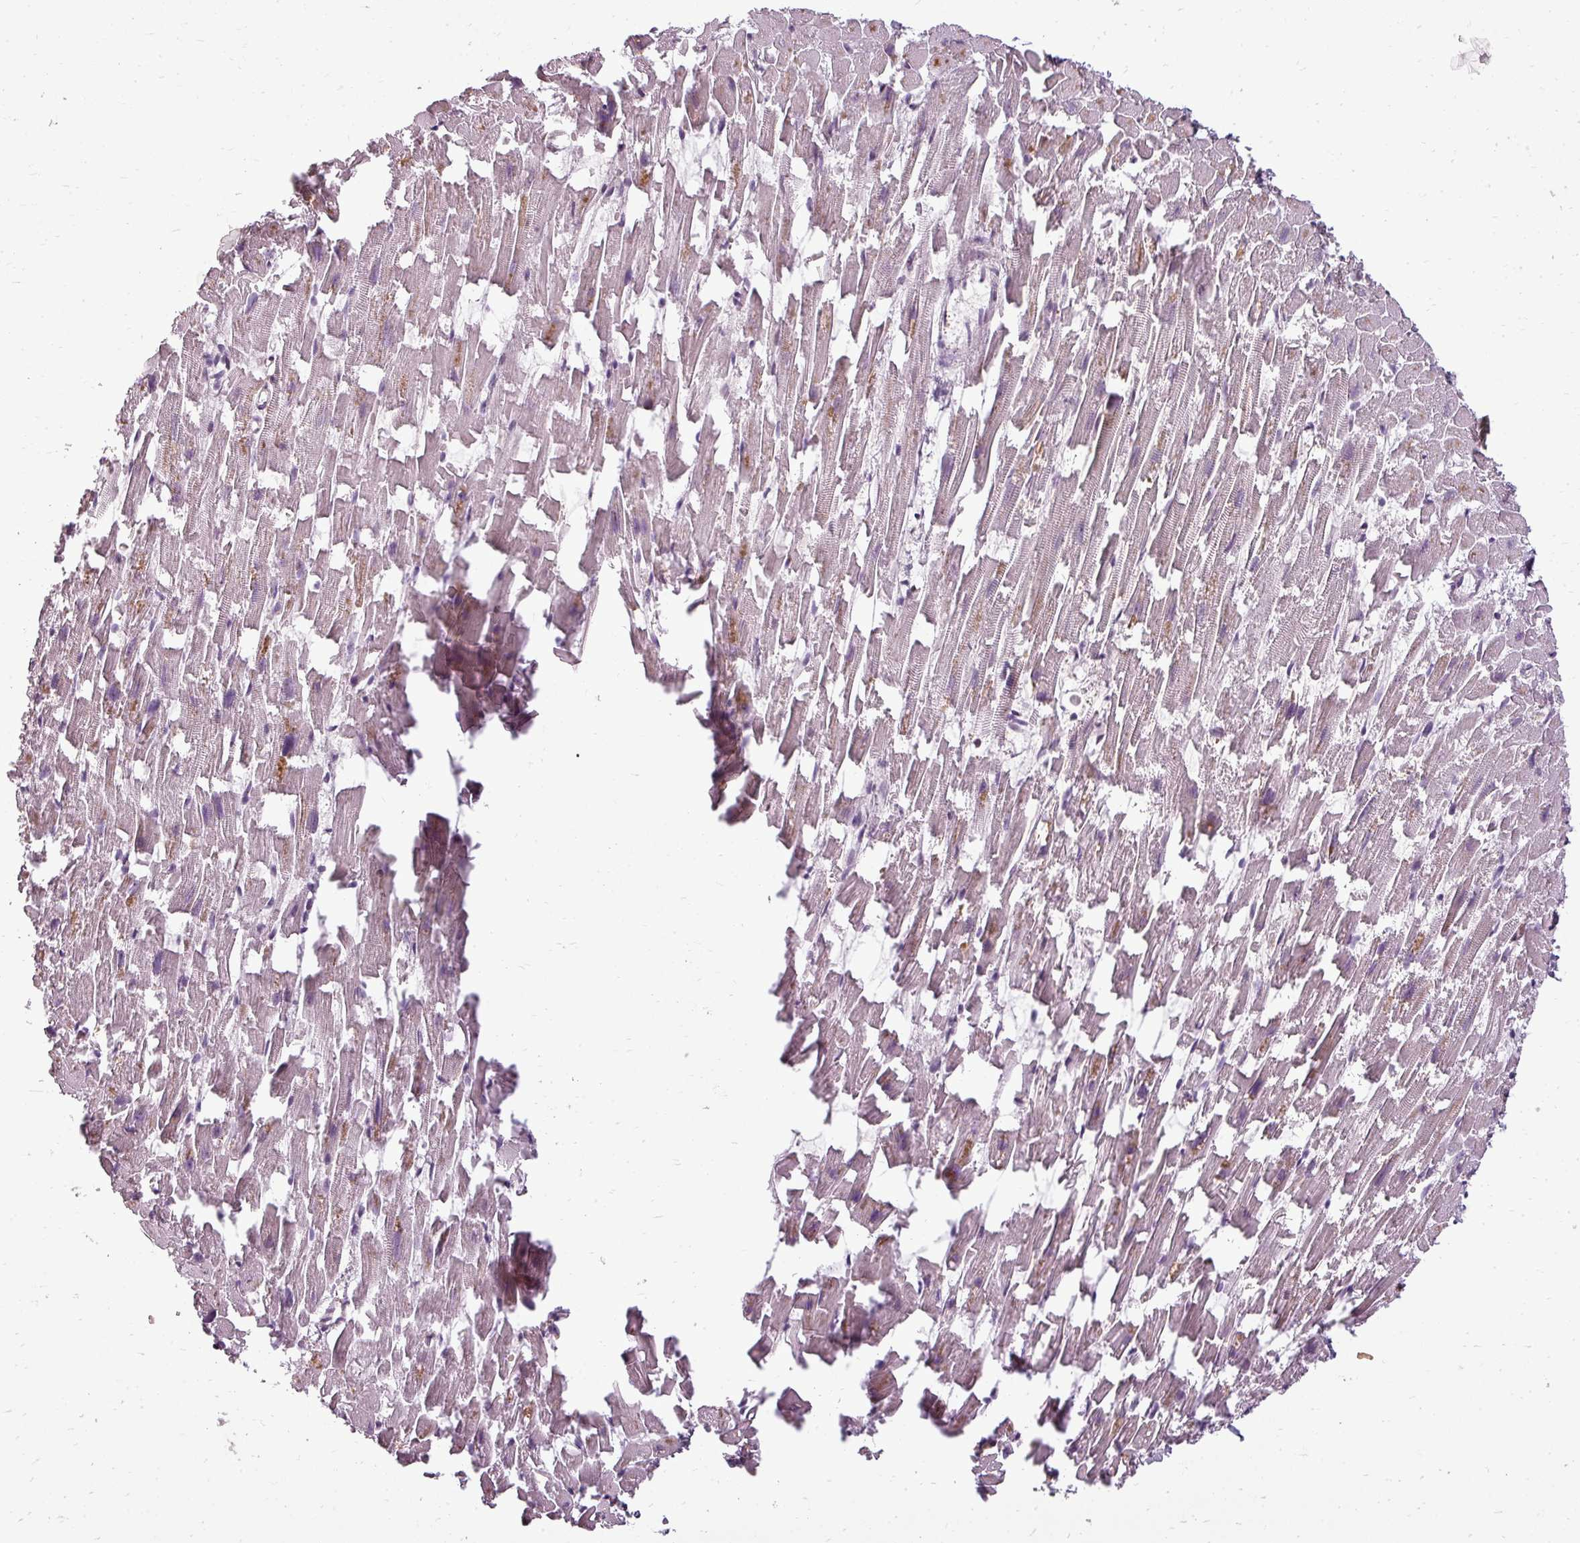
{"staining": {"intensity": "moderate", "quantity": "<25%", "location": "nuclear"}, "tissue": "heart muscle", "cell_type": "Cardiomyocytes", "image_type": "normal", "snomed": [{"axis": "morphology", "description": "Normal tissue, NOS"}, {"axis": "topography", "description": "Heart"}], "caption": "Benign heart muscle was stained to show a protein in brown. There is low levels of moderate nuclear staining in approximately <25% of cardiomyocytes.", "gene": "BCAS3", "patient": {"sex": "female", "age": 64}}